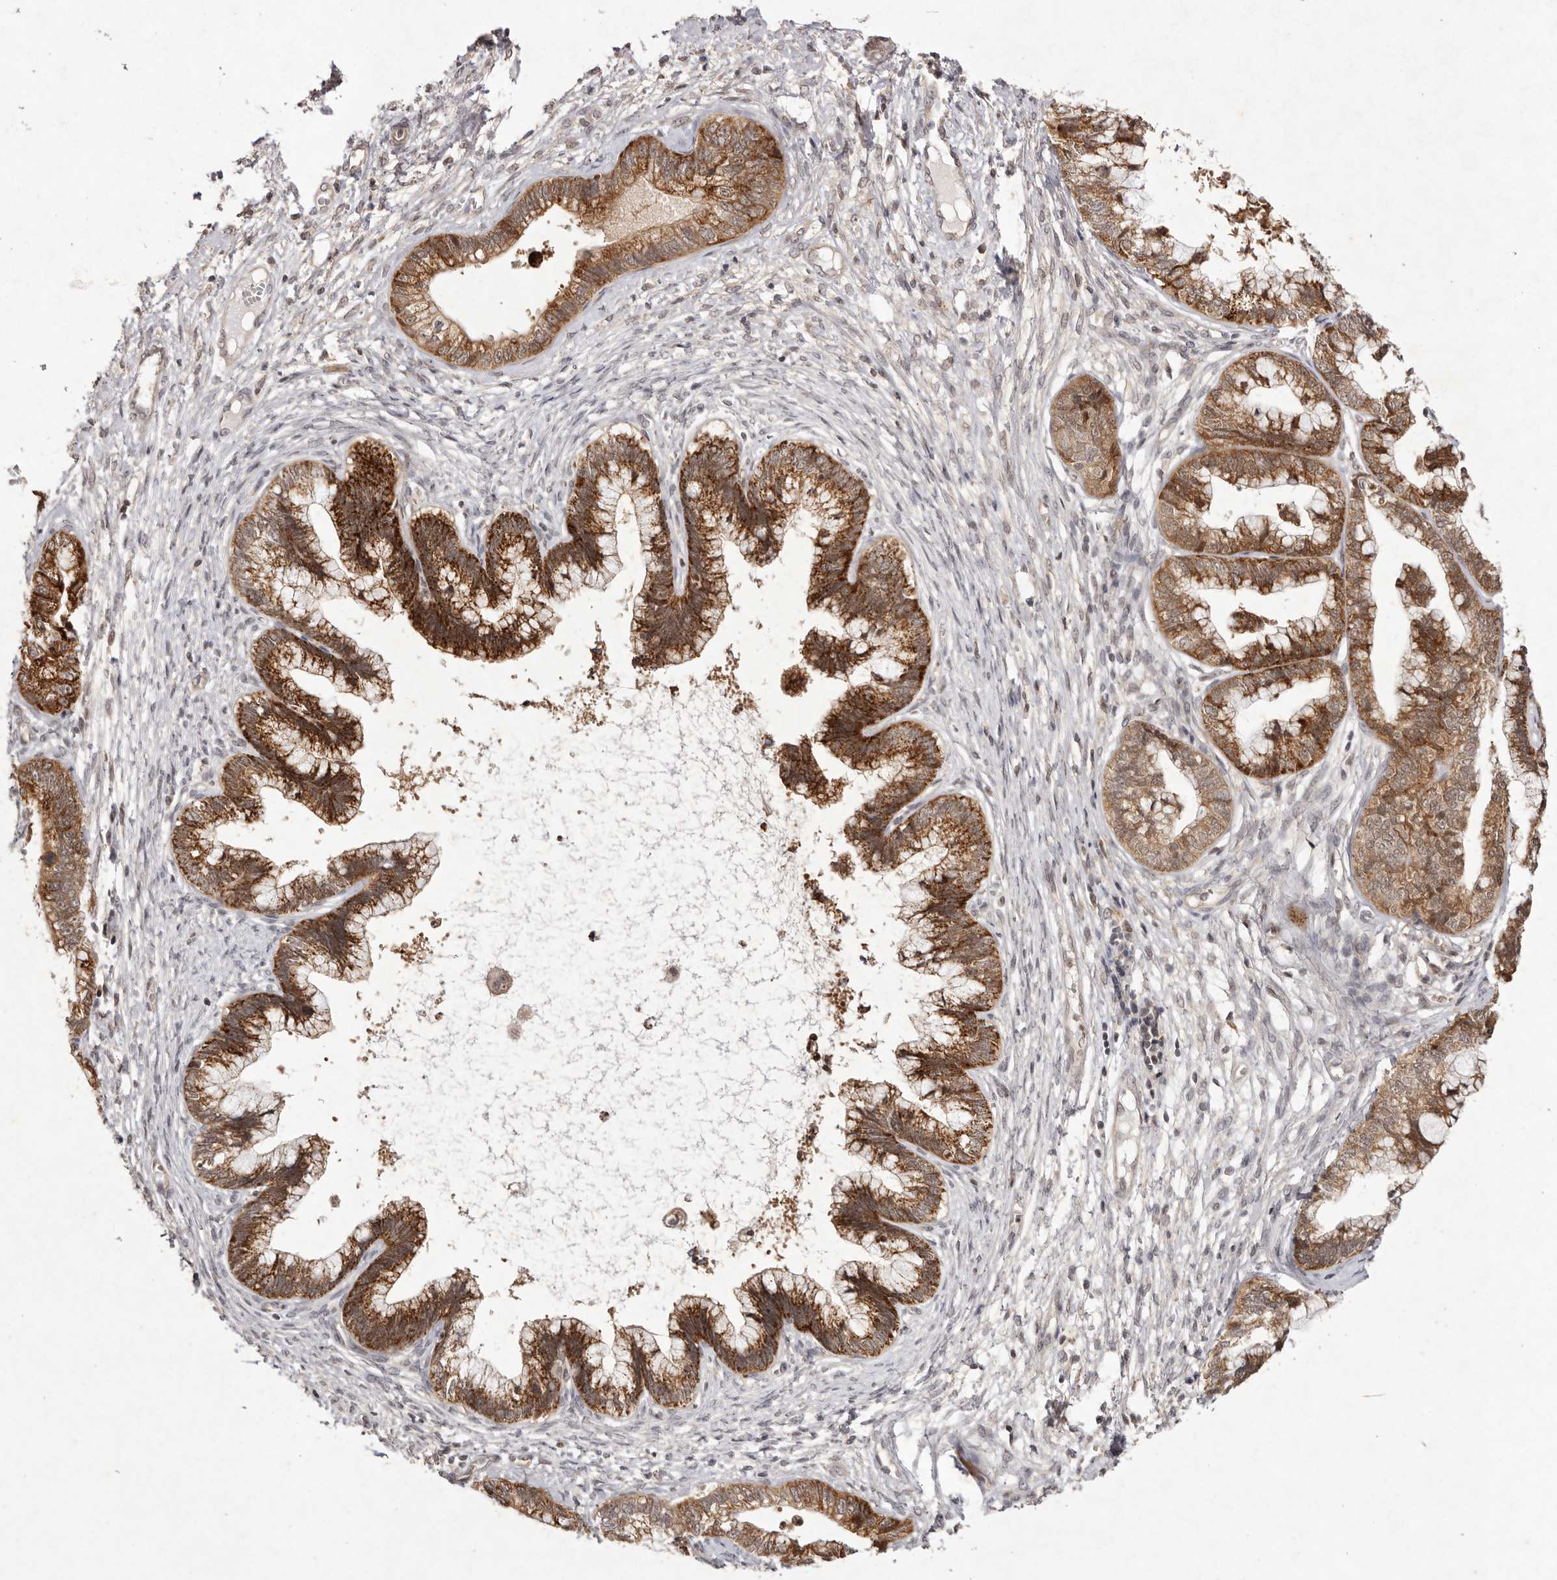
{"staining": {"intensity": "strong", "quantity": ">75%", "location": "cytoplasmic/membranous"}, "tissue": "cervical cancer", "cell_type": "Tumor cells", "image_type": "cancer", "snomed": [{"axis": "morphology", "description": "Adenocarcinoma, NOS"}, {"axis": "topography", "description": "Cervix"}], "caption": "Protein staining of cervical cancer (adenocarcinoma) tissue demonstrates strong cytoplasmic/membranous staining in approximately >75% of tumor cells.", "gene": "BUD31", "patient": {"sex": "female", "age": 44}}